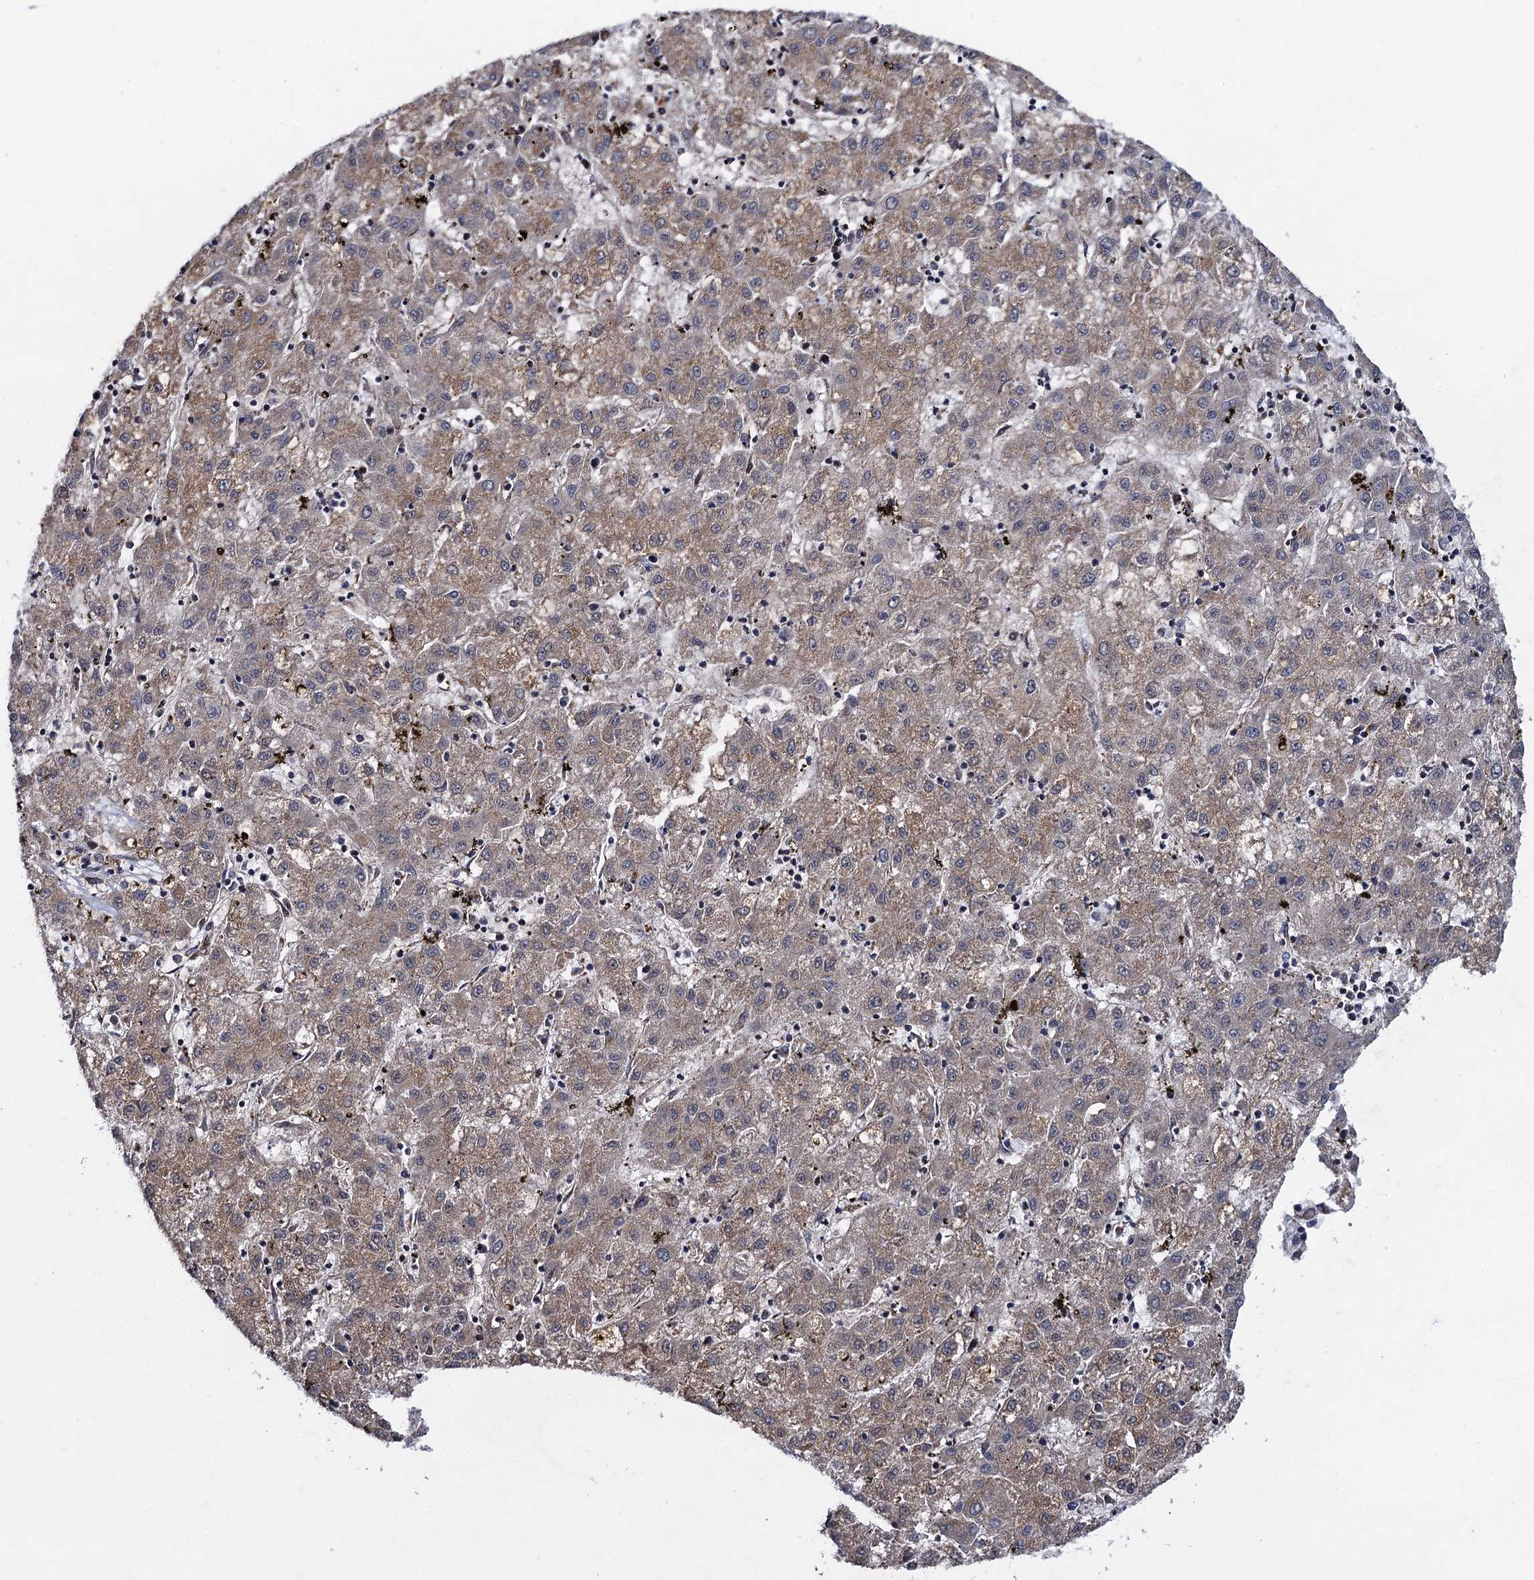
{"staining": {"intensity": "weak", "quantity": ">75%", "location": "cytoplasmic/membranous"}, "tissue": "liver cancer", "cell_type": "Tumor cells", "image_type": "cancer", "snomed": [{"axis": "morphology", "description": "Carcinoma, Hepatocellular, NOS"}, {"axis": "topography", "description": "Liver"}], "caption": "Protein expression analysis of human liver hepatocellular carcinoma reveals weak cytoplasmic/membranous expression in about >75% of tumor cells.", "gene": "HAUS1", "patient": {"sex": "male", "age": 72}}